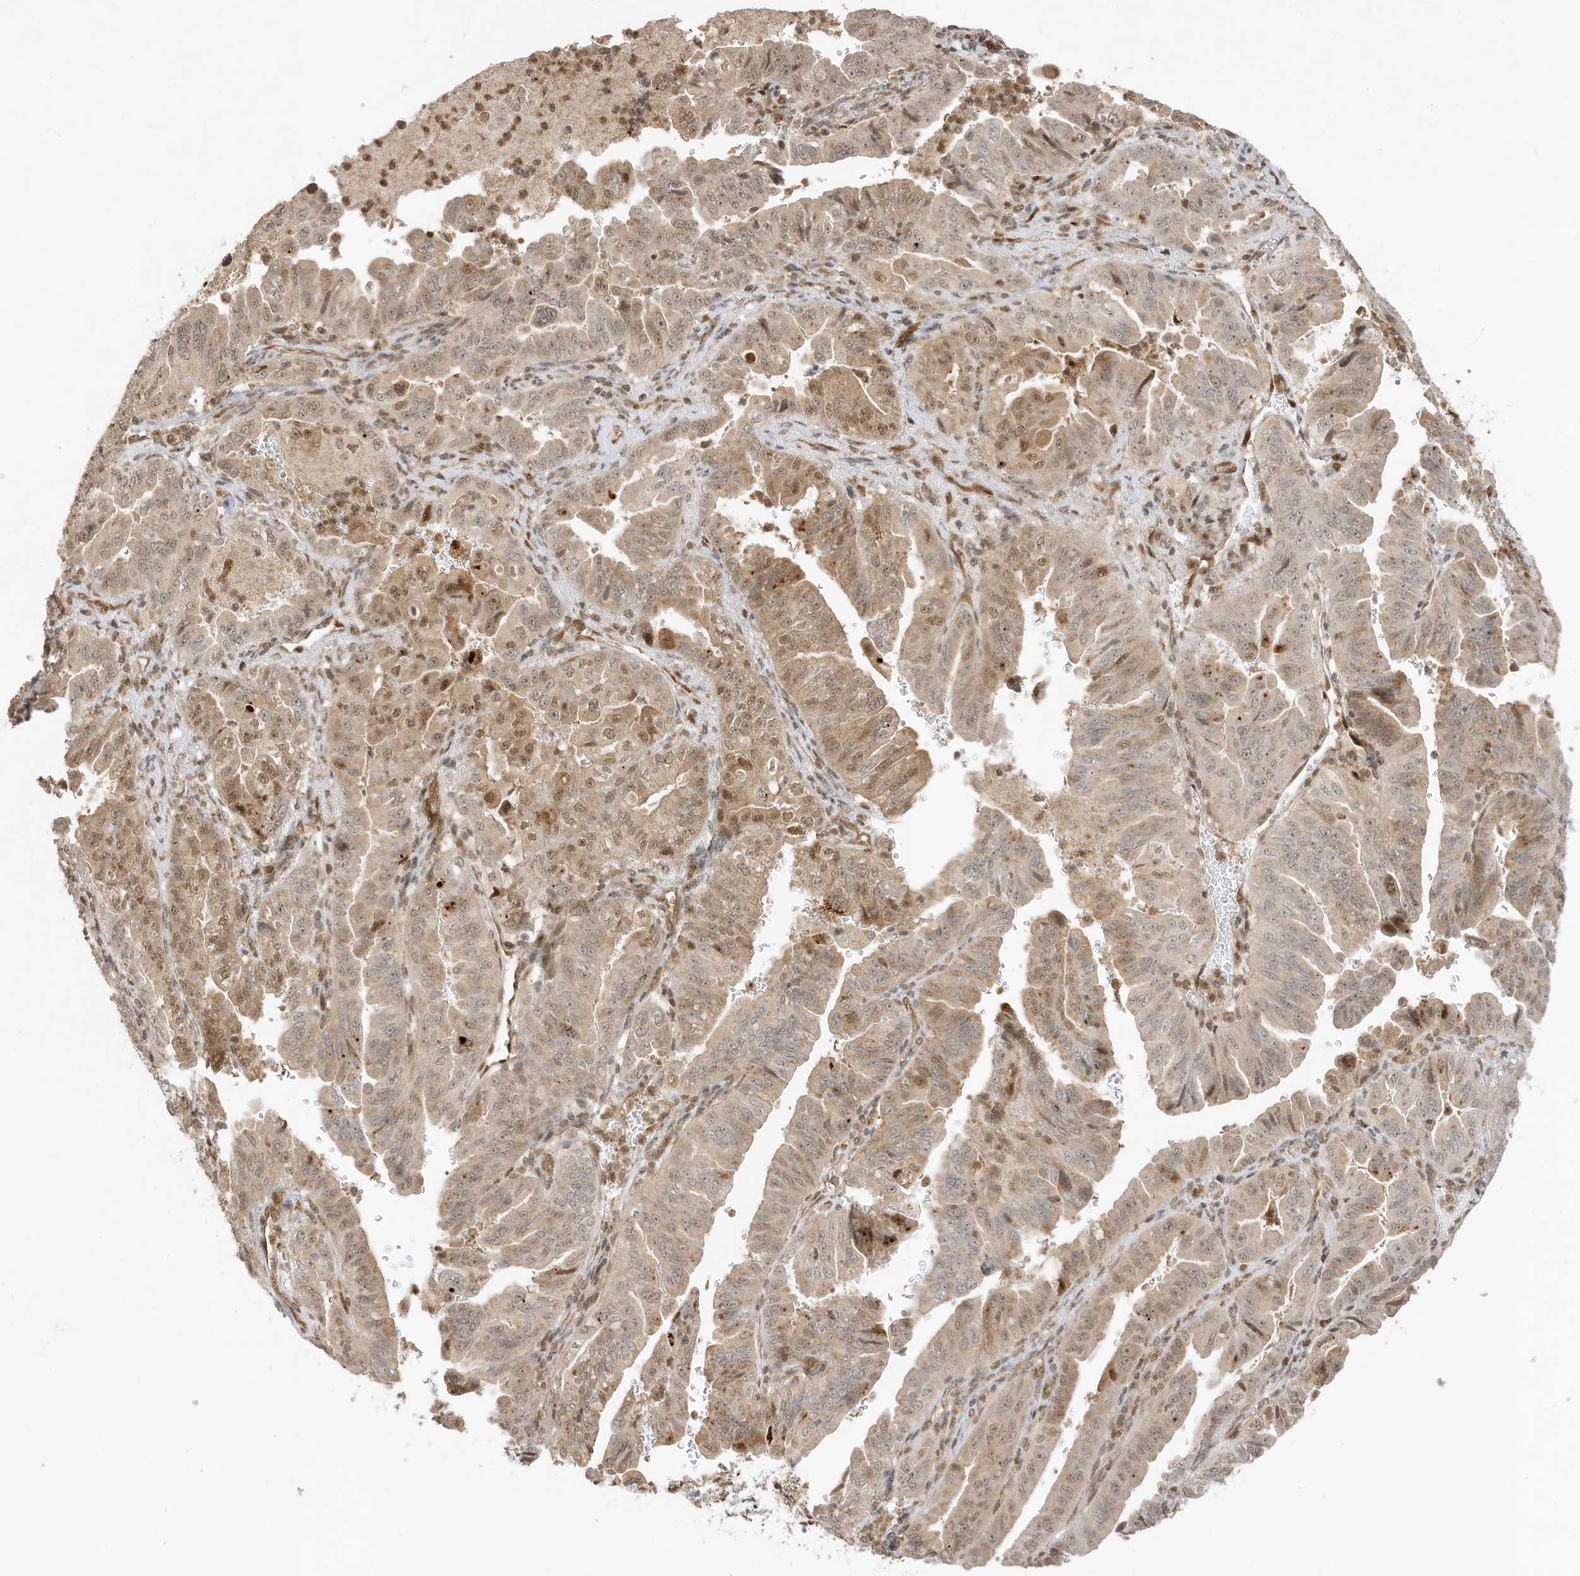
{"staining": {"intensity": "moderate", "quantity": "<25%", "location": "cytoplasmic/membranous,nuclear"}, "tissue": "pancreatic cancer", "cell_type": "Tumor cells", "image_type": "cancer", "snomed": [{"axis": "morphology", "description": "Adenocarcinoma, NOS"}, {"axis": "topography", "description": "Pancreas"}], "caption": "Human pancreatic cancer stained for a protein (brown) demonstrates moderate cytoplasmic/membranous and nuclear positive expression in about <25% of tumor cells.", "gene": "ZBTB41", "patient": {"sex": "male", "age": 70}}